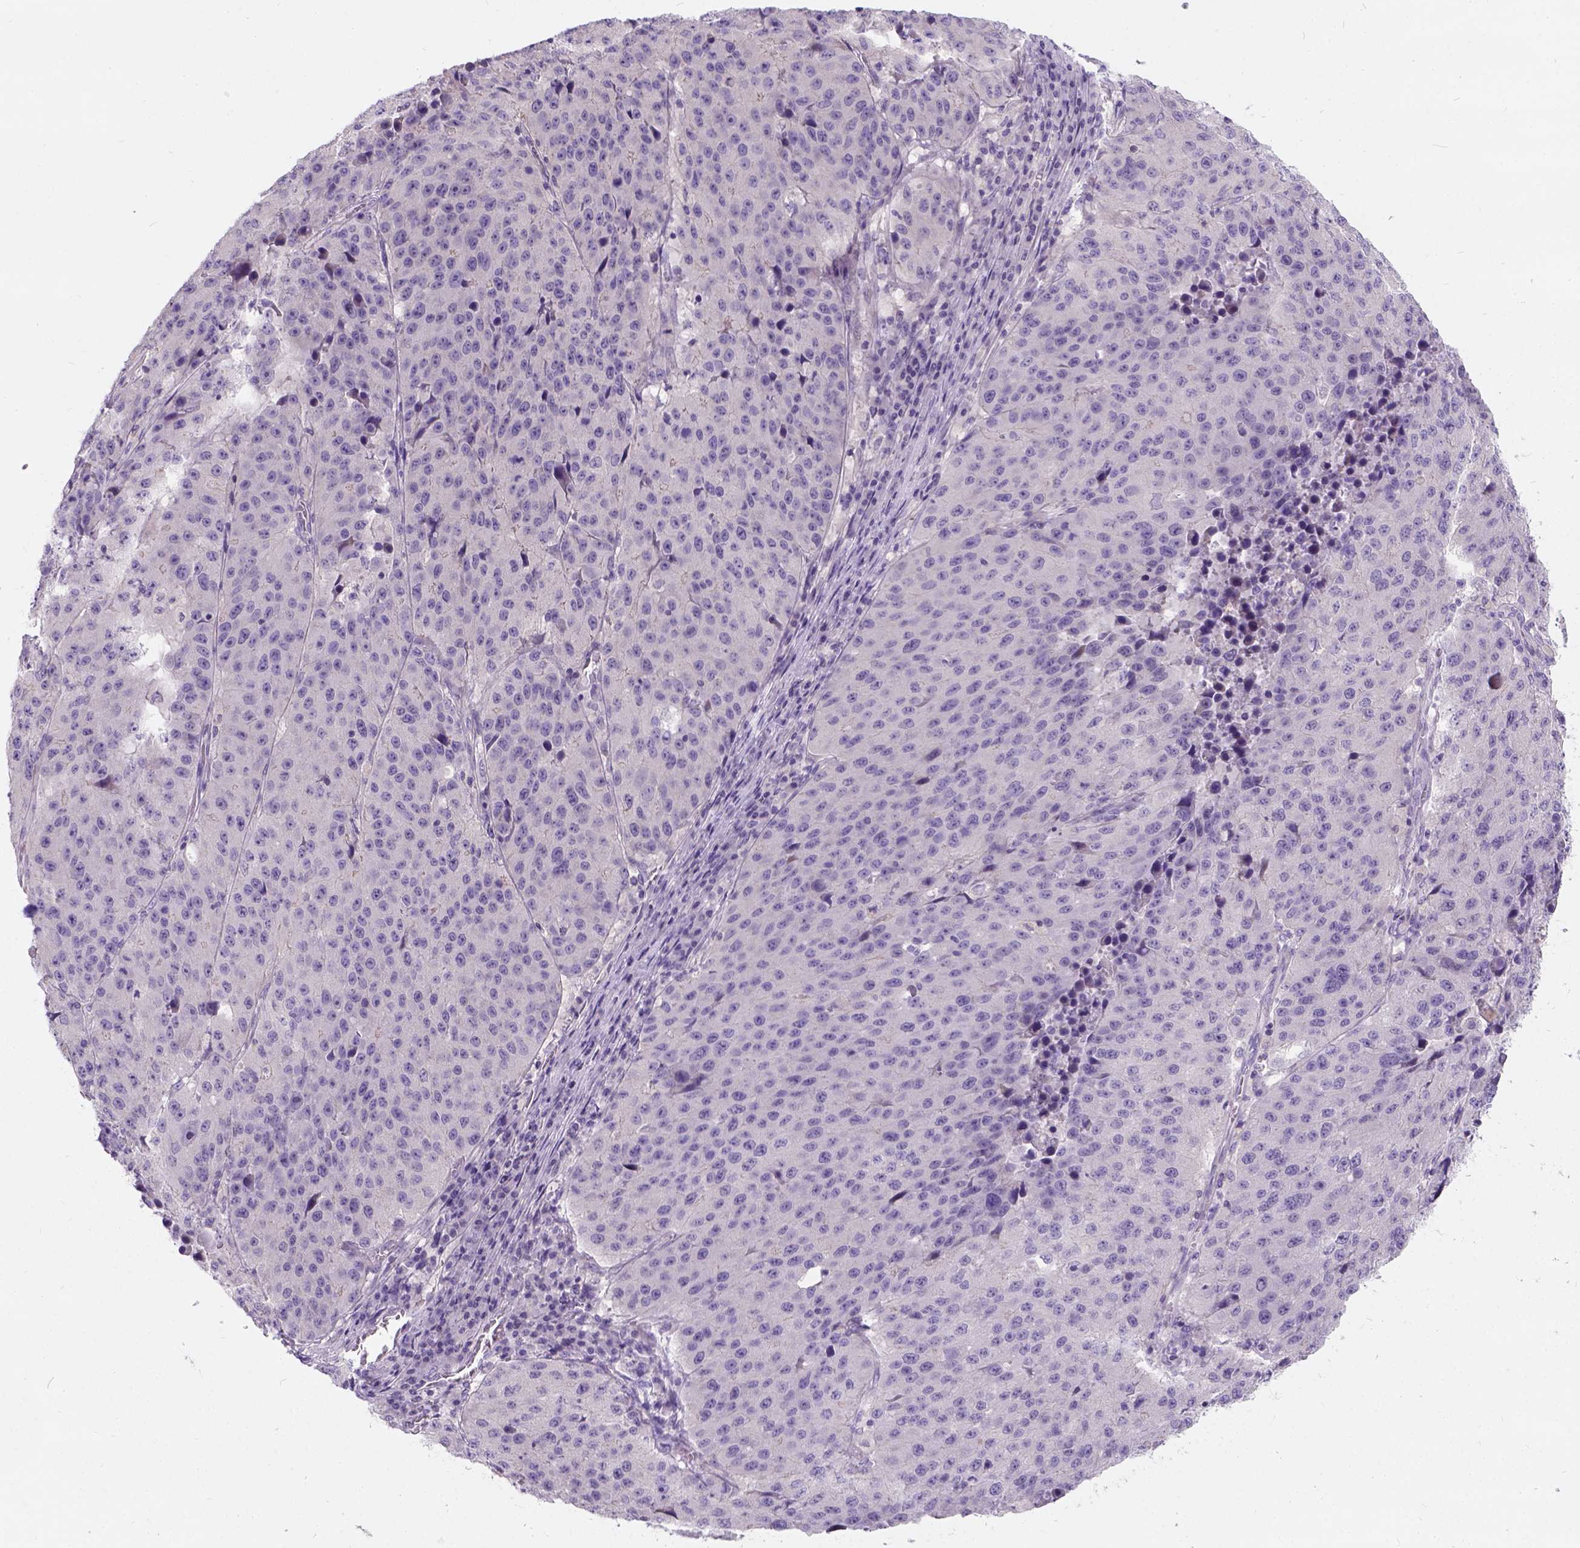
{"staining": {"intensity": "negative", "quantity": "none", "location": "none"}, "tissue": "stomach cancer", "cell_type": "Tumor cells", "image_type": "cancer", "snomed": [{"axis": "morphology", "description": "Adenocarcinoma, NOS"}, {"axis": "topography", "description": "Stomach"}], "caption": "Photomicrograph shows no protein positivity in tumor cells of stomach adenocarcinoma tissue. (DAB immunohistochemistry, high magnification).", "gene": "C20orf144", "patient": {"sex": "male", "age": 71}}